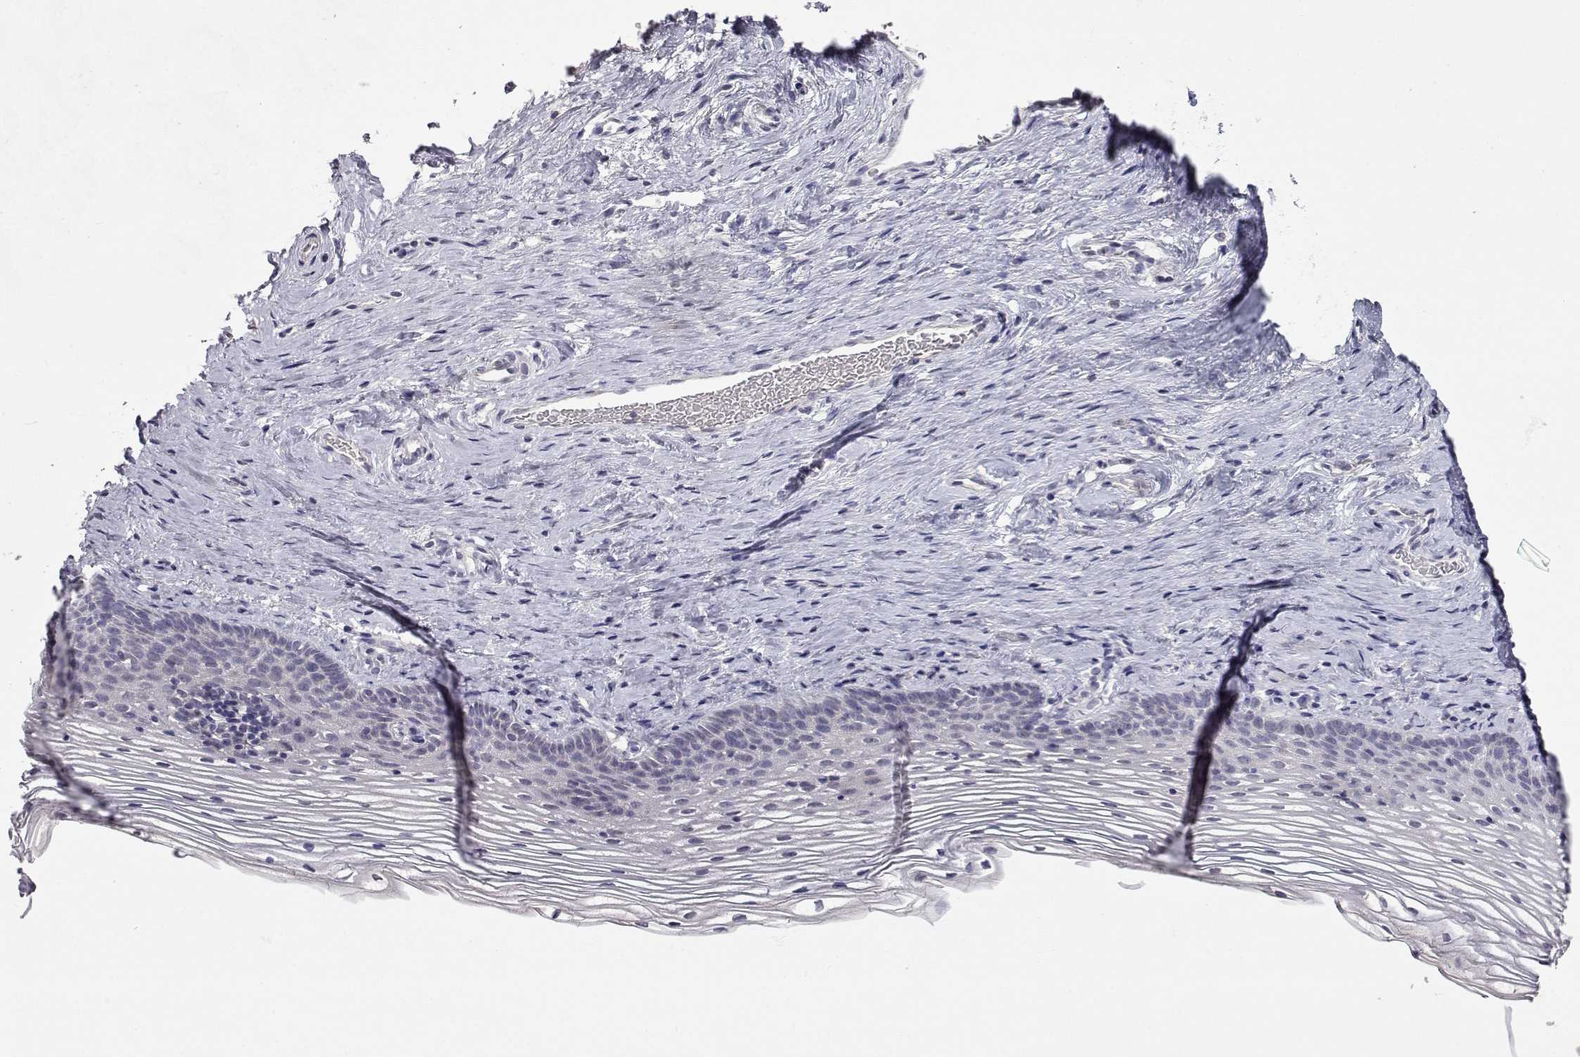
{"staining": {"intensity": "negative", "quantity": "none", "location": "none"}, "tissue": "cervix", "cell_type": "Glandular cells", "image_type": "normal", "snomed": [{"axis": "morphology", "description": "Normal tissue, NOS"}, {"axis": "topography", "description": "Cervix"}], "caption": "High magnification brightfield microscopy of normal cervix stained with DAB (3,3'-diaminobenzidine) (brown) and counterstained with hematoxylin (blue): glandular cells show no significant staining. Brightfield microscopy of IHC stained with DAB (3,3'-diaminobenzidine) (brown) and hematoxylin (blue), captured at high magnification.", "gene": "SLC6A3", "patient": {"sex": "female", "age": 39}}